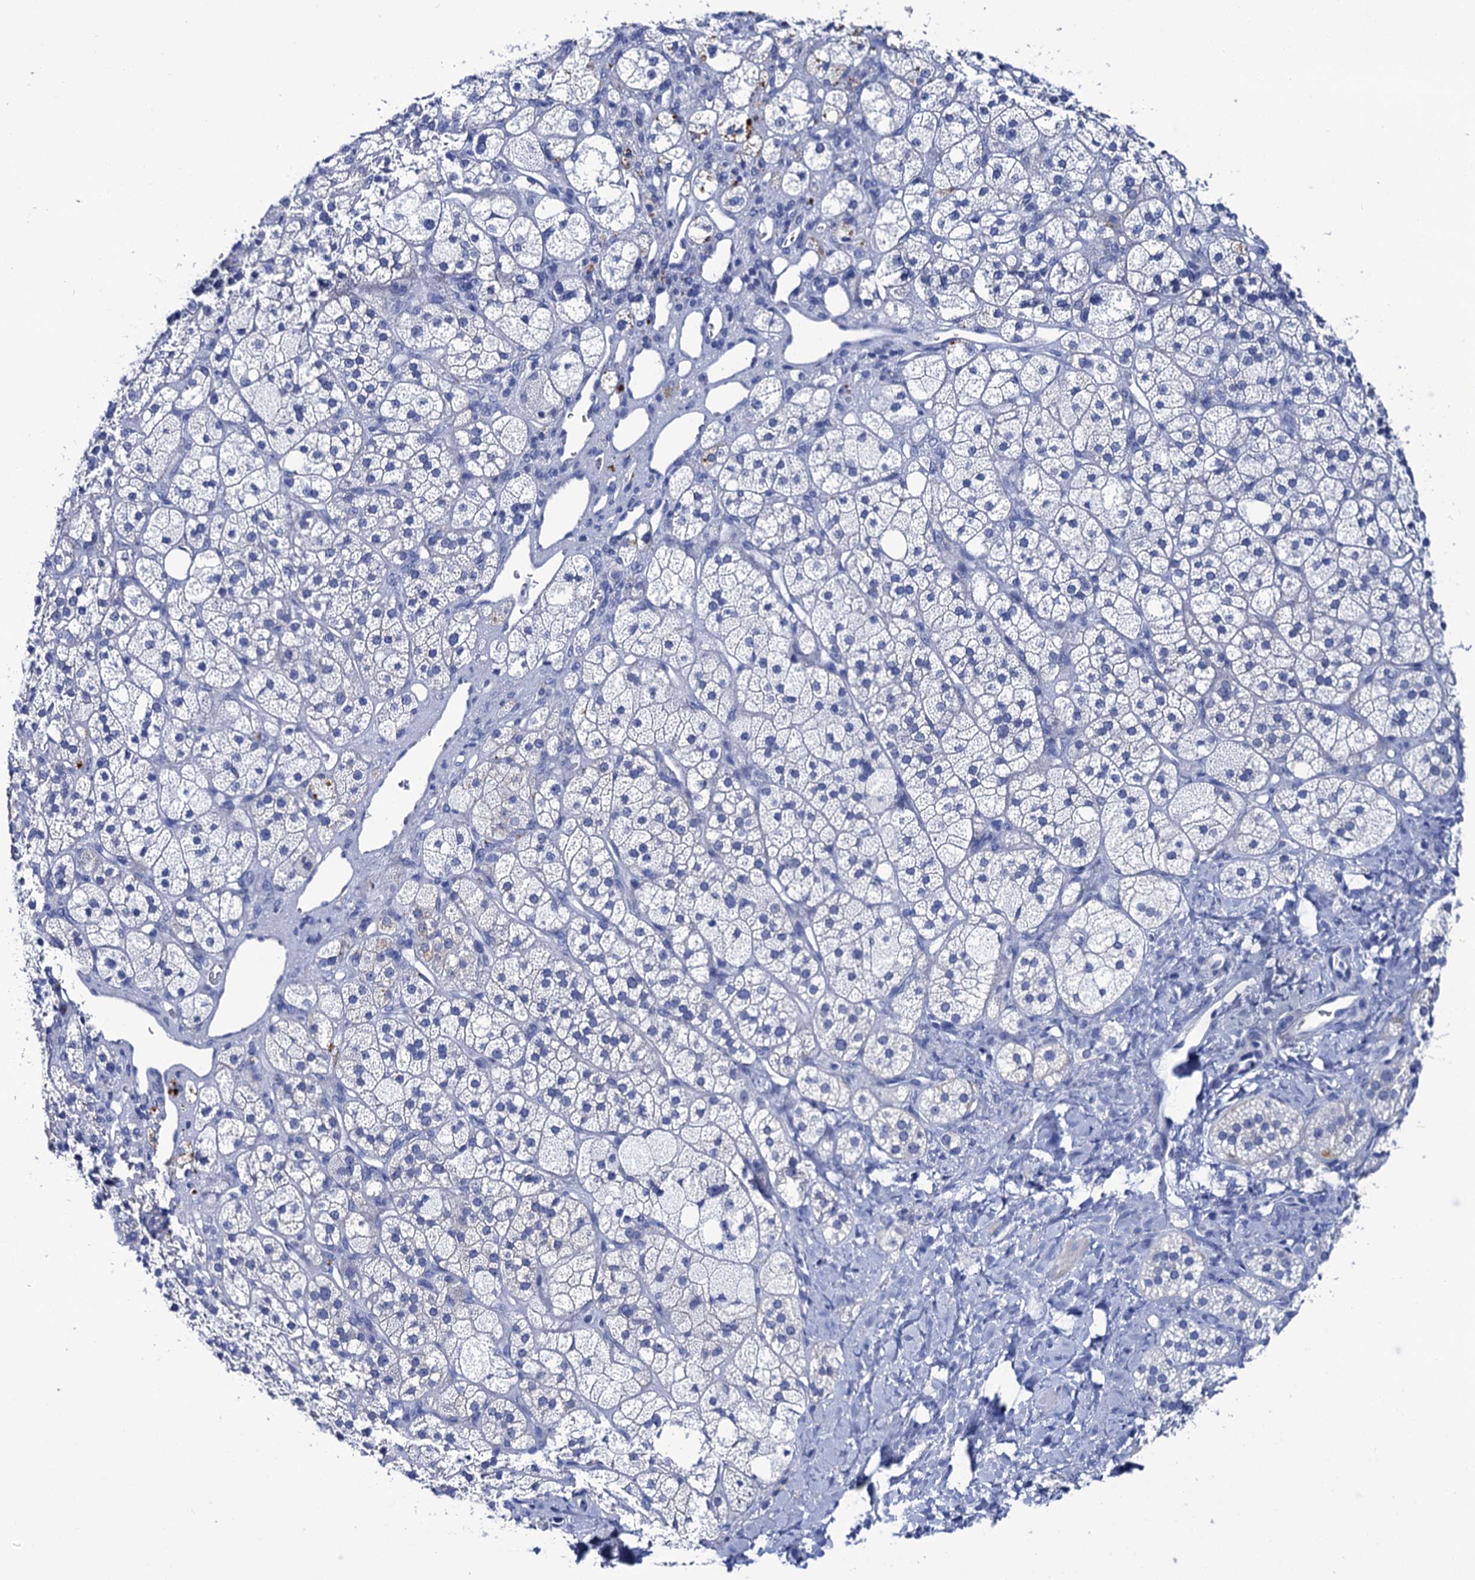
{"staining": {"intensity": "weak", "quantity": "<25%", "location": "cytoplasmic/membranous"}, "tissue": "adrenal gland", "cell_type": "Glandular cells", "image_type": "normal", "snomed": [{"axis": "morphology", "description": "Normal tissue, NOS"}, {"axis": "topography", "description": "Adrenal gland"}], "caption": "The immunohistochemistry image has no significant expression in glandular cells of adrenal gland. (Immunohistochemistry (ihc), brightfield microscopy, high magnification).", "gene": "RAB3IP", "patient": {"sex": "male", "age": 61}}